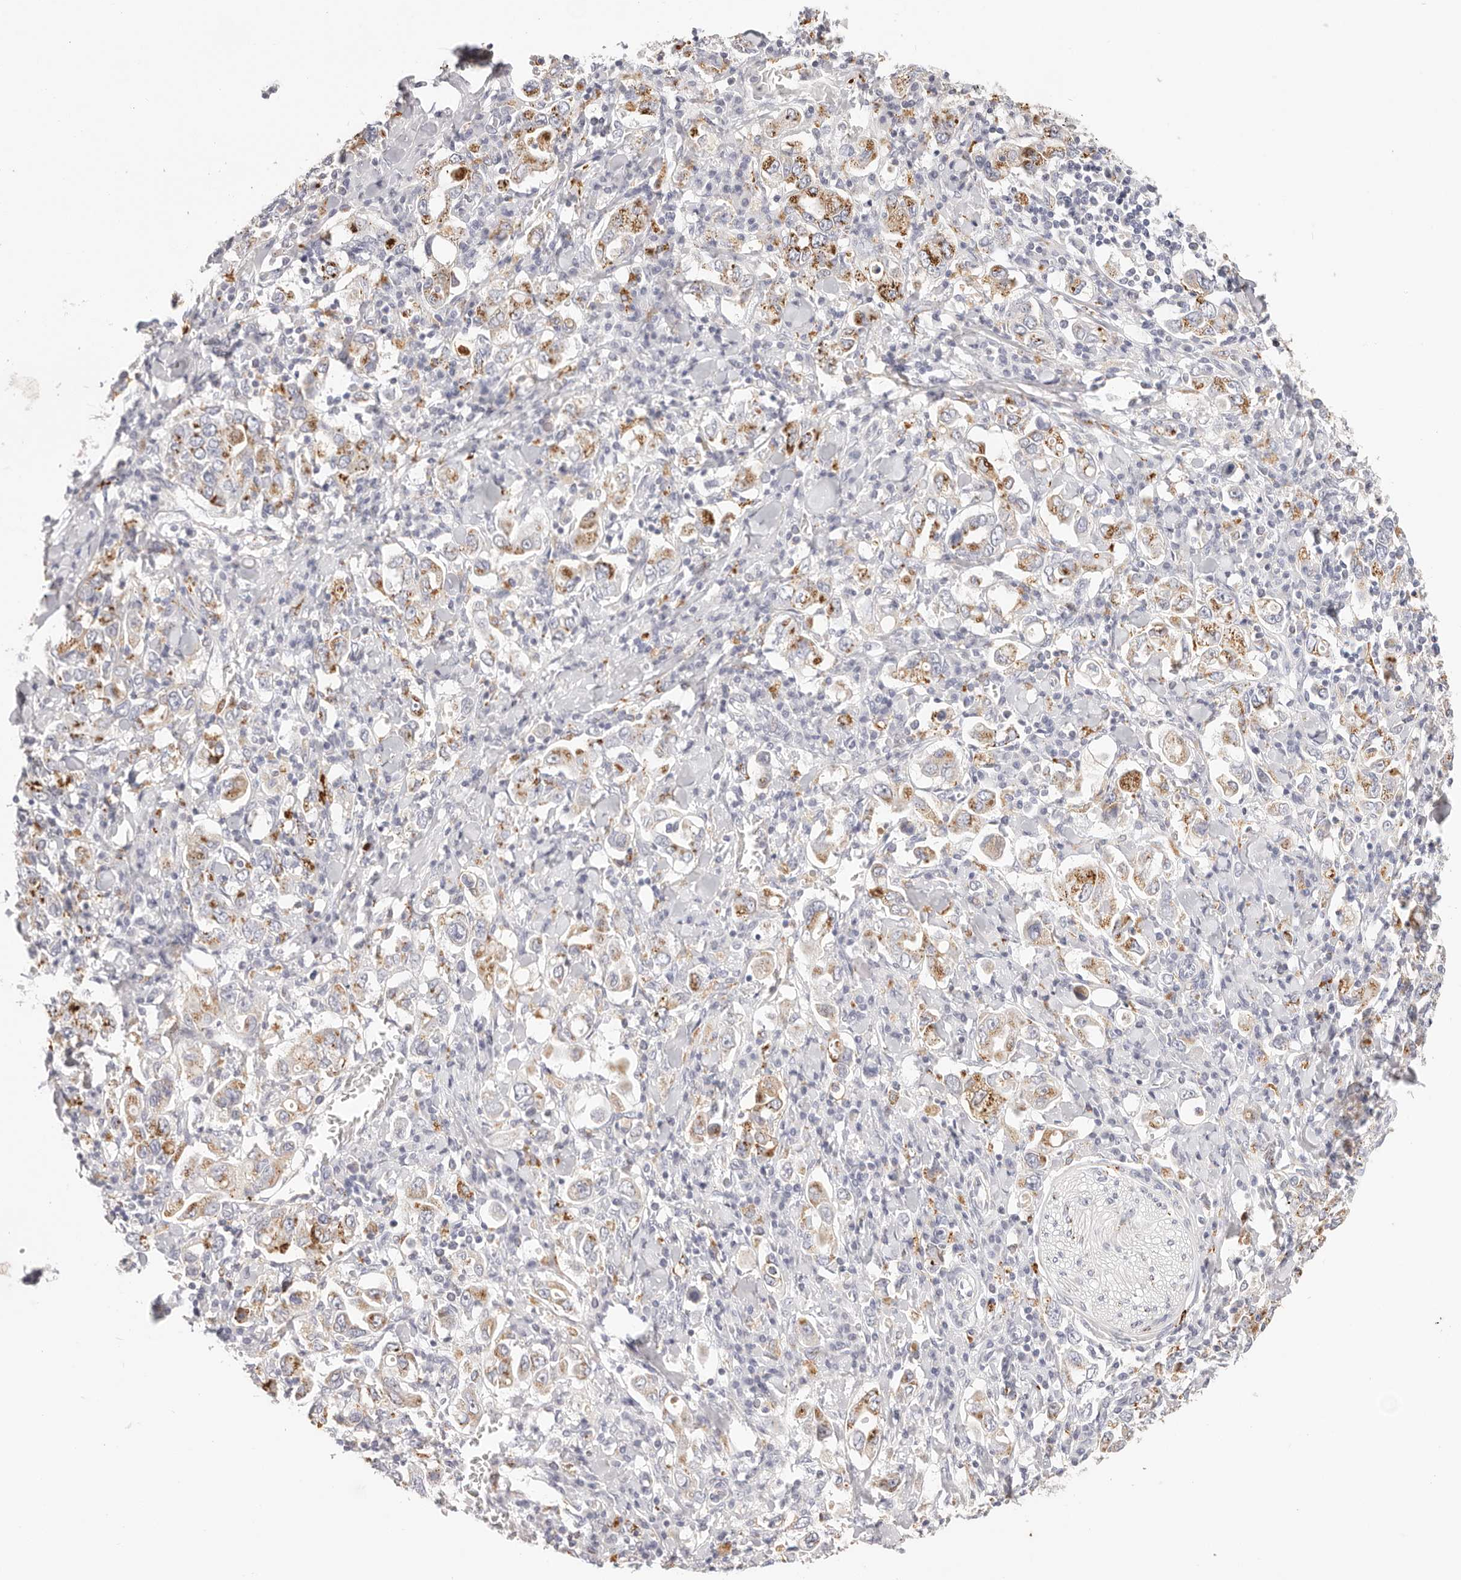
{"staining": {"intensity": "moderate", "quantity": "25%-75%", "location": "cytoplasmic/membranous"}, "tissue": "stomach cancer", "cell_type": "Tumor cells", "image_type": "cancer", "snomed": [{"axis": "morphology", "description": "Adenocarcinoma, NOS"}, {"axis": "topography", "description": "Stomach, upper"}], "caption": "High-magnification brightfield microscopy of stomach cancer stained with DAB (3,3'-diaminobenzidine) (brown) and counterstained with hematoxylin (blue). tumor cells exhibit moderate cytoplasmic/membranous staining is appreciated in approximately25%-75% of cells.", "gene": "STKLD1", "patient": {"sex": "male", "age": 62}}